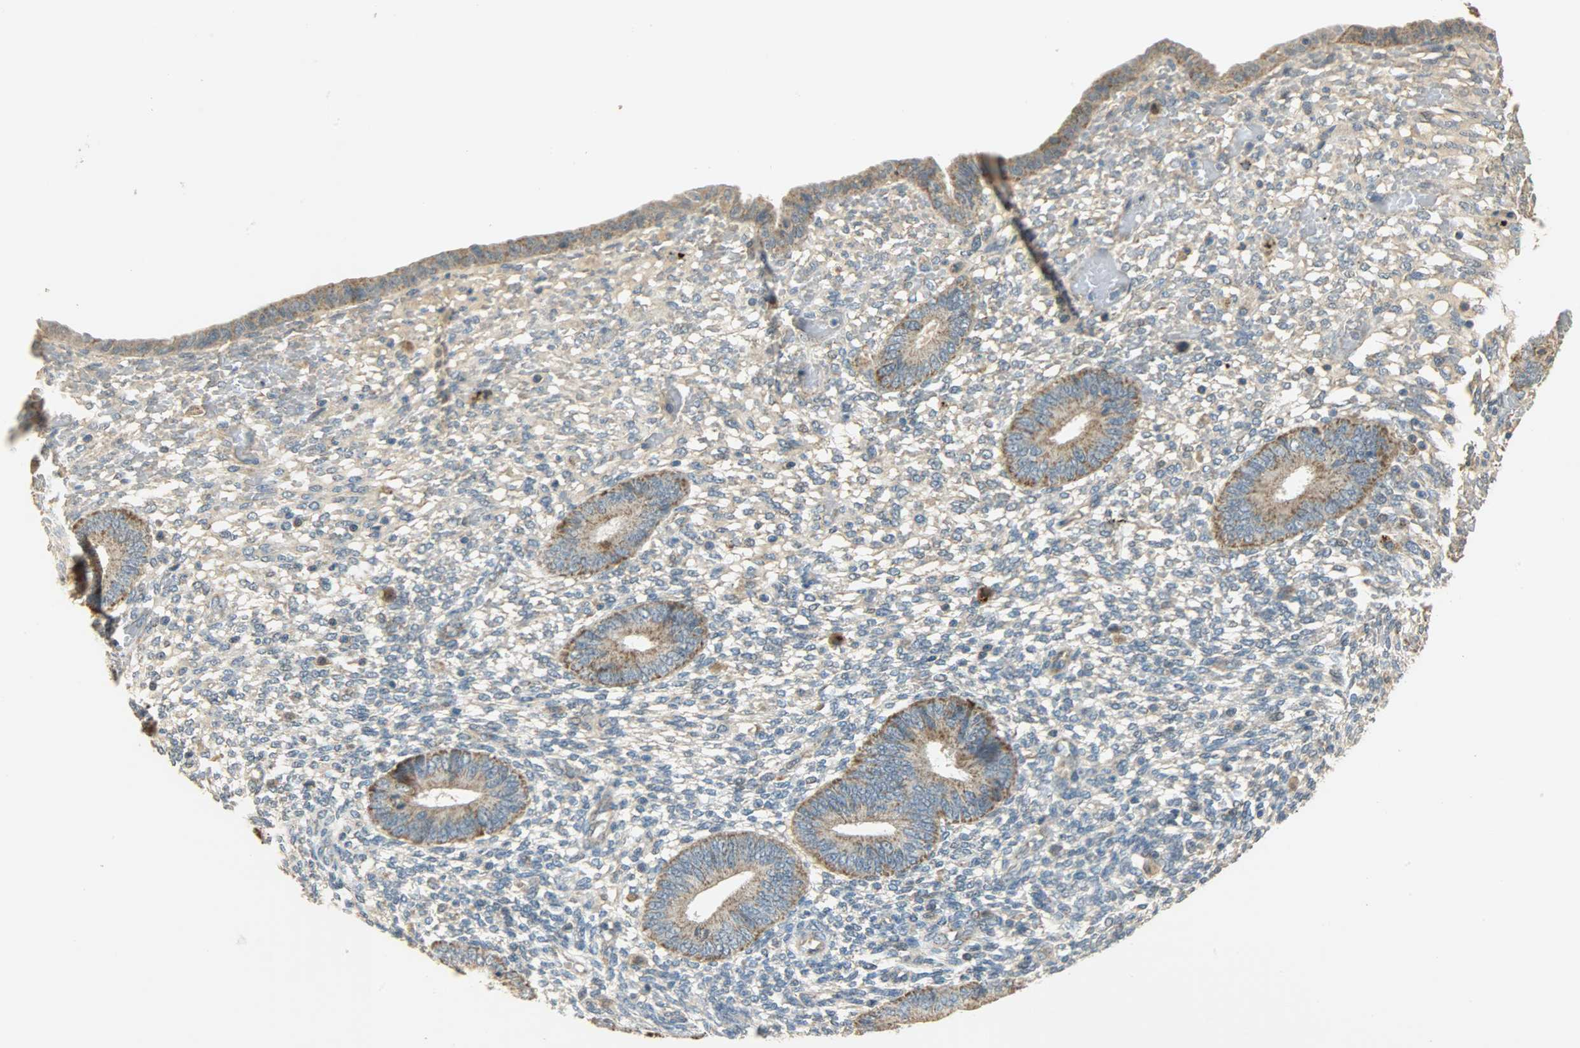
{"staining": {"intensity": "weak", "quantity": ">75%", "location": "cytoplasmic/membranous"}, "tissue": "endometrium", "cell_type": "Cells in endometrial stroma", "image_type": "normal", "snomed": [{"axis": "morphology", "description": "Normal tissue, NOS"}, {"axis": "topography", "description": "Endometrium"}], "caption": "The micrograph shows immunohistochemical staining of benign endometrium. There is weak cytoplasmic/membranous positivity is present in about >75% of cells in endometrial stroma.", "gene": "HDHD5", "patient": {"sex": "female", "age": 42}}